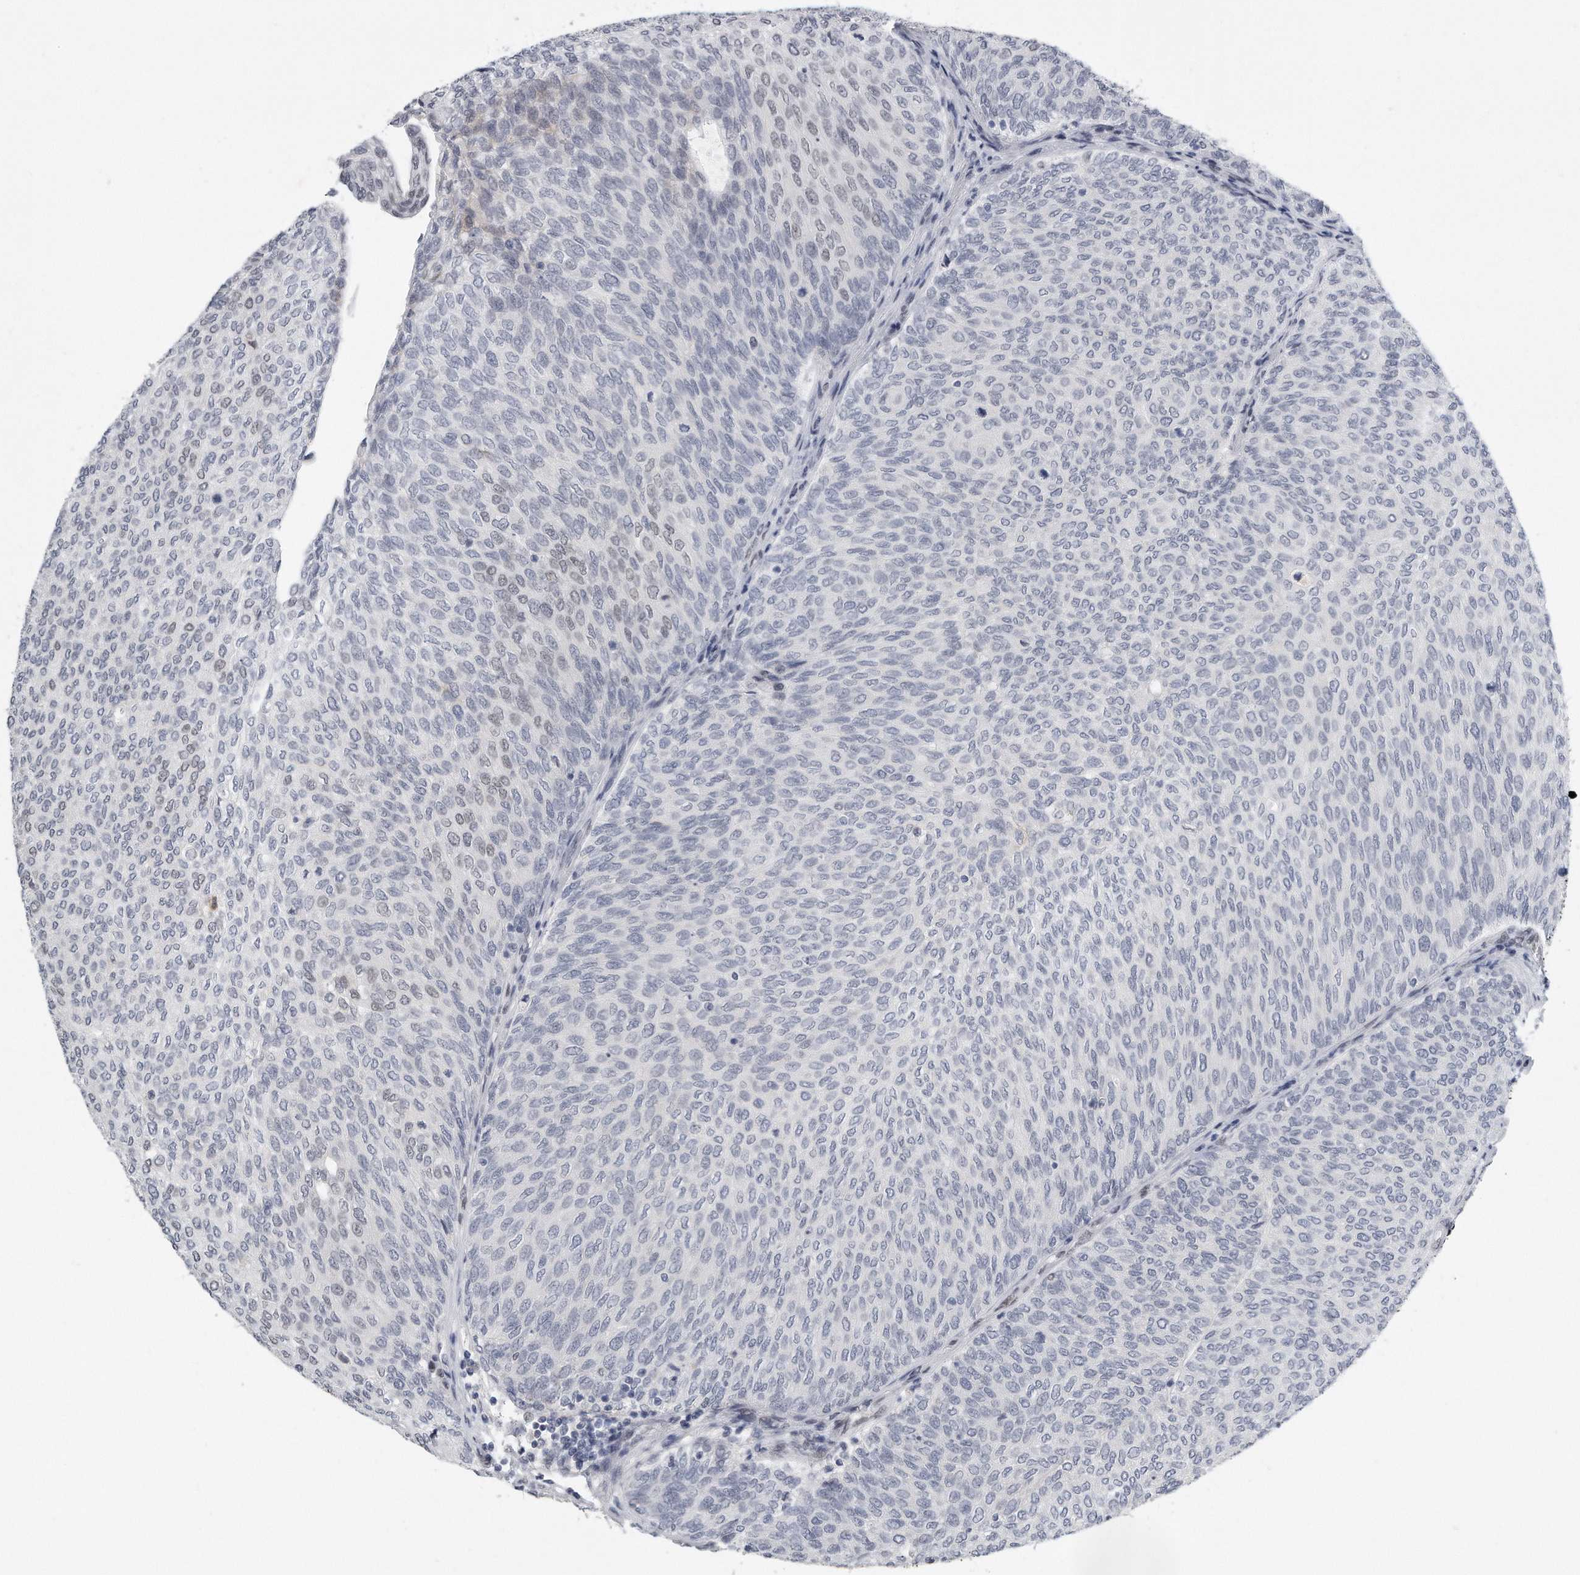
{"staining": {"intensity": "weak", "quantity": "<25%", "location": "nuclear"}, "tissue": "urothelial cancer", "cell_type": "Tumor cells", "image_type": "cancer", "snomed": [{"axis": "morphology", "description": "Urothelial carcinoma, Low grade"}, {"axis": "topography", "description": "Urinary bladder"}], "caption": "The IHC micrograph has no significant staining in tumor cells of urothelial cancer tissue. (Immunohistochemistry, brightfield microscopy, high magnification).", "gene": "CTBP2", "patient": {"sex": "female", "age": 79}}